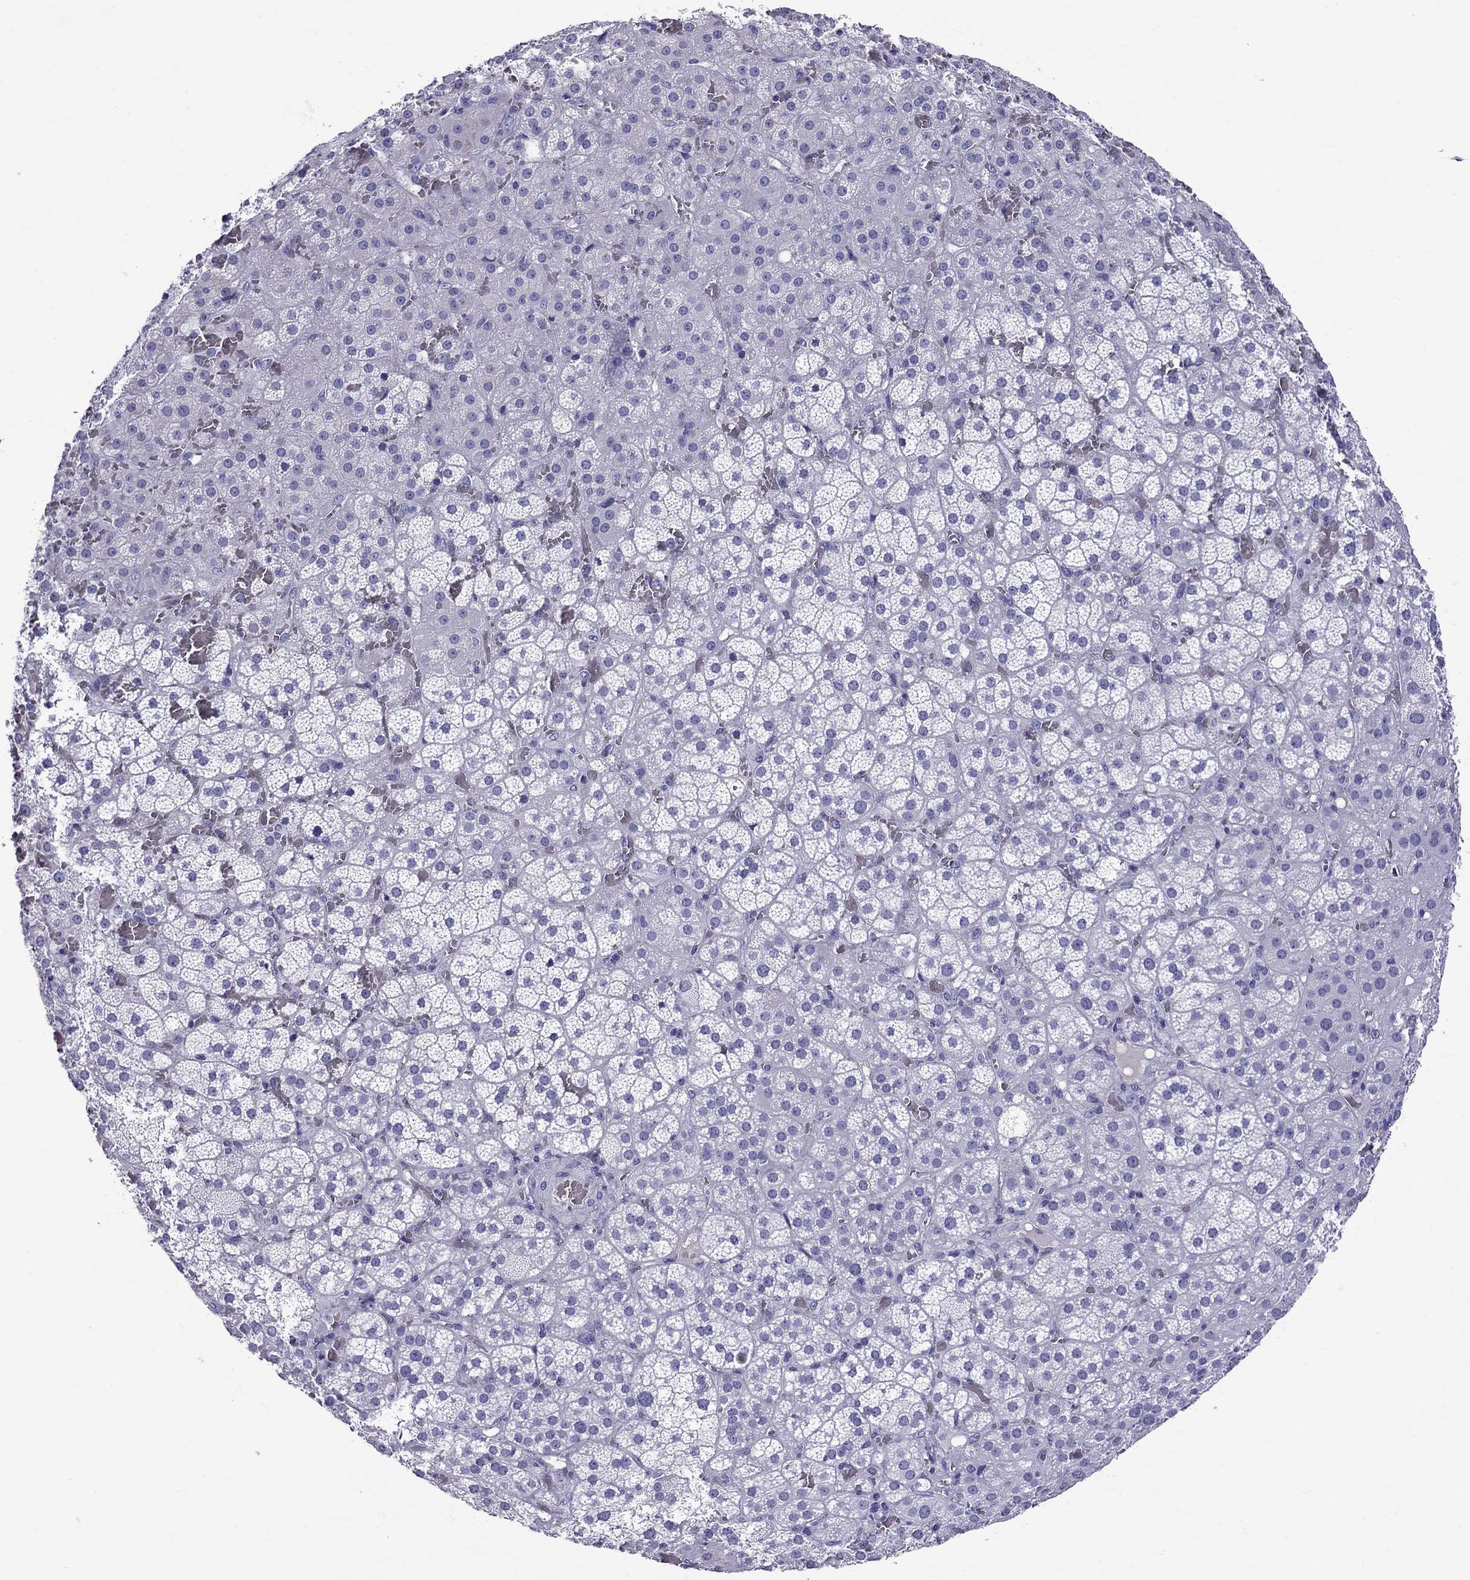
{"staining": {"intensity": "negative", "quantity": "none", "location": "none"}, "tissue": "adrenal gland", "cell_type": "Glandular cells", "image_type": "normal", "snomed": [{"axis": "morphology", "description": "Normal tissue, NOS"}, {"axis": "topography", "description": "Adrenal gland"}], "caption": "Immunohistochemical staining of normal adrenal gland demonstrates no significant expression in glandular cells.", "gene": "SCART1", "patient": {"sex": "male", "age": 57}}